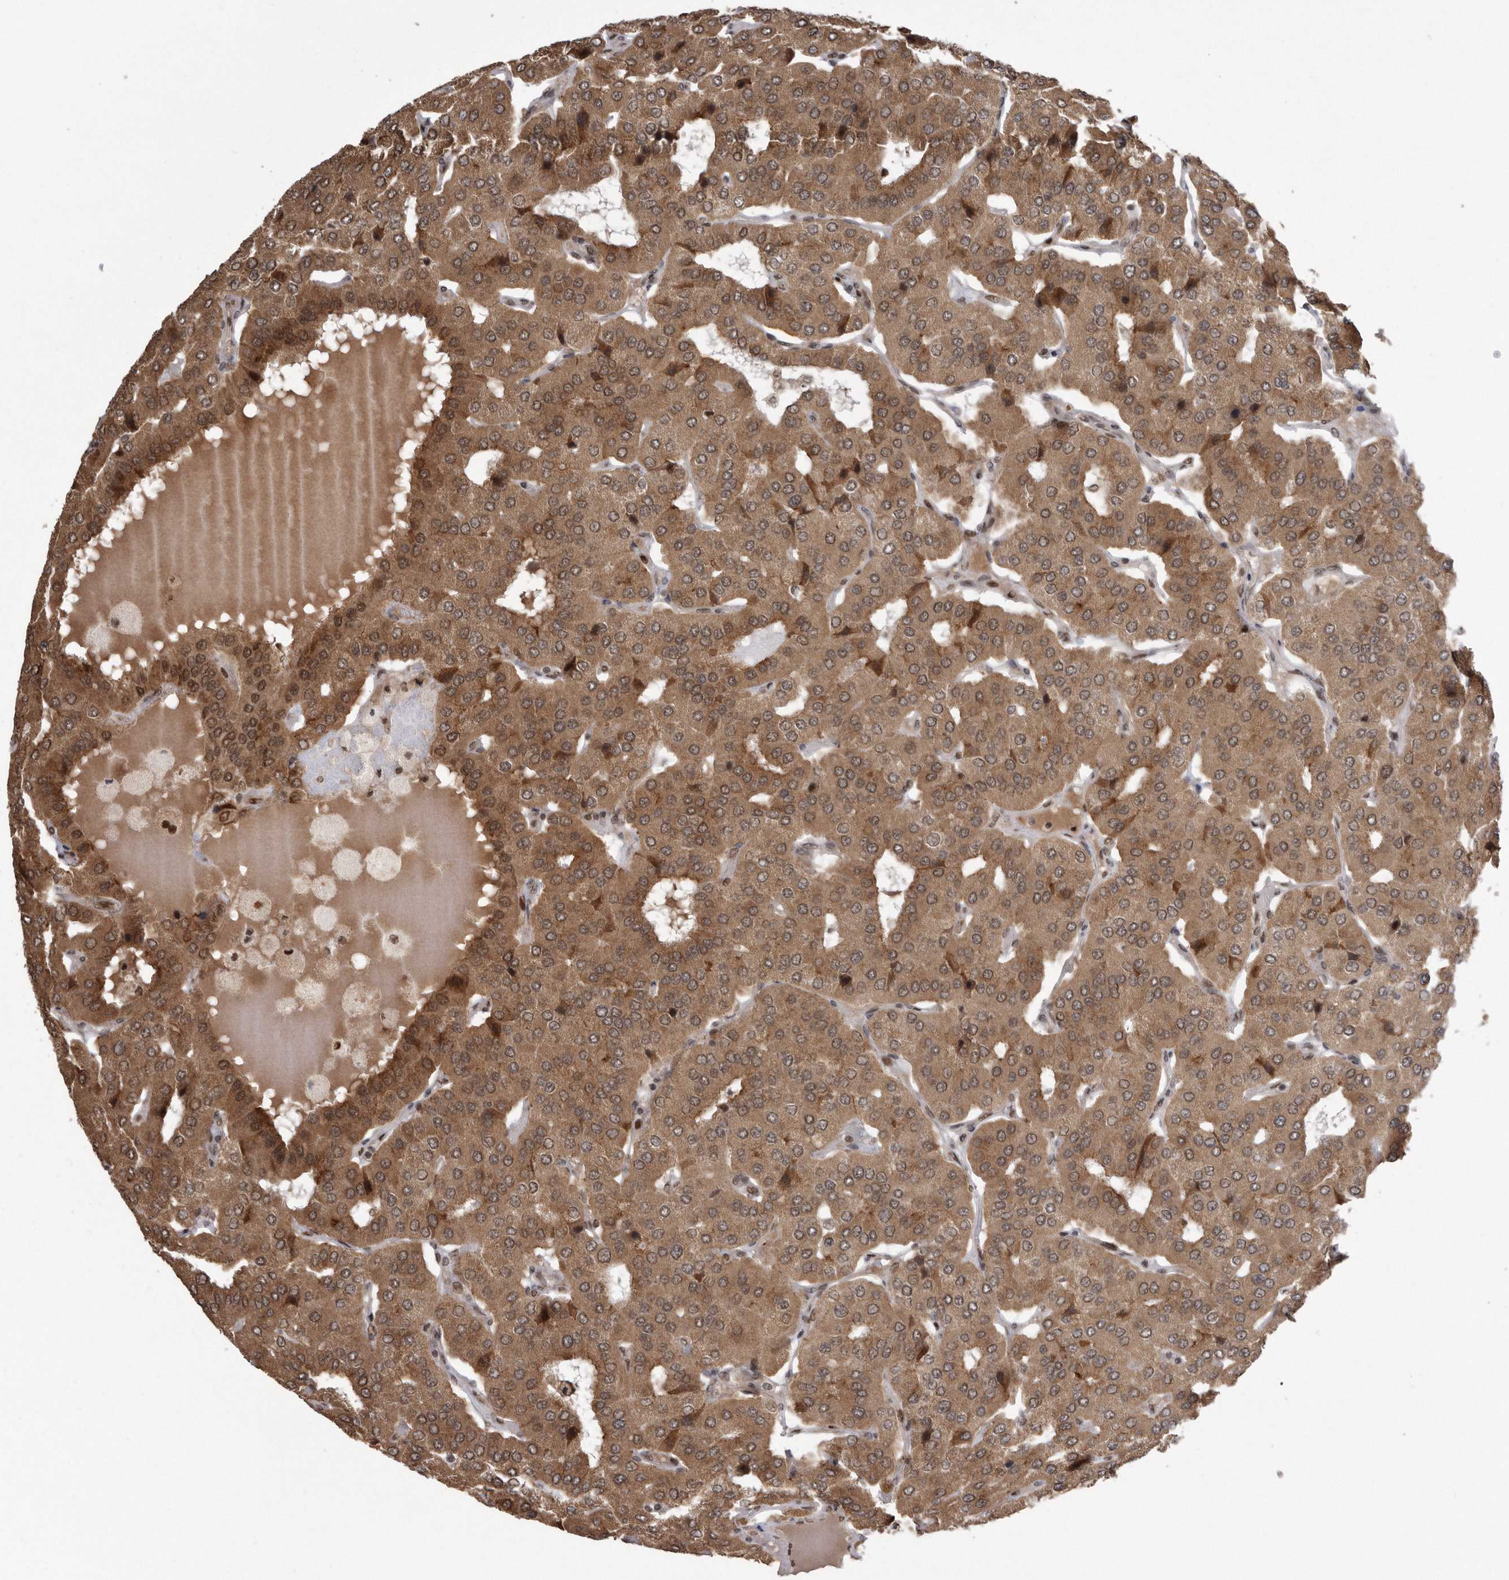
{"staining": {"intensity": "moderate", "quantity": ">75%", "location": "cytoplasmic/membranous,nuclear"}, "tissue": "parathyroid gland", "cell_type": "Glandular cells", "image_type": "normal", "snomed": [{"axis": "morphology", "description": "Normal tissue, NOS"}, {"axis": "morphology", "description": "Adenoma, NOS"}, {"axis": "topography", "description": "Parathyroid gland"}], "caption": "DAB immunohistochemical staining of benign parathyroid gland reveals moderate cytoplasmic/membranous,nuclear protein staining in approximately >75% of glandular cells. The protein is stained brown, and the nuclei are stained in blue (DAB (3,3'-diaminobenzidine) IHC with brightfield microscopy, high magnification).", "gene": "TDRD3", "patient": {"sex": "female", "age": 86}}